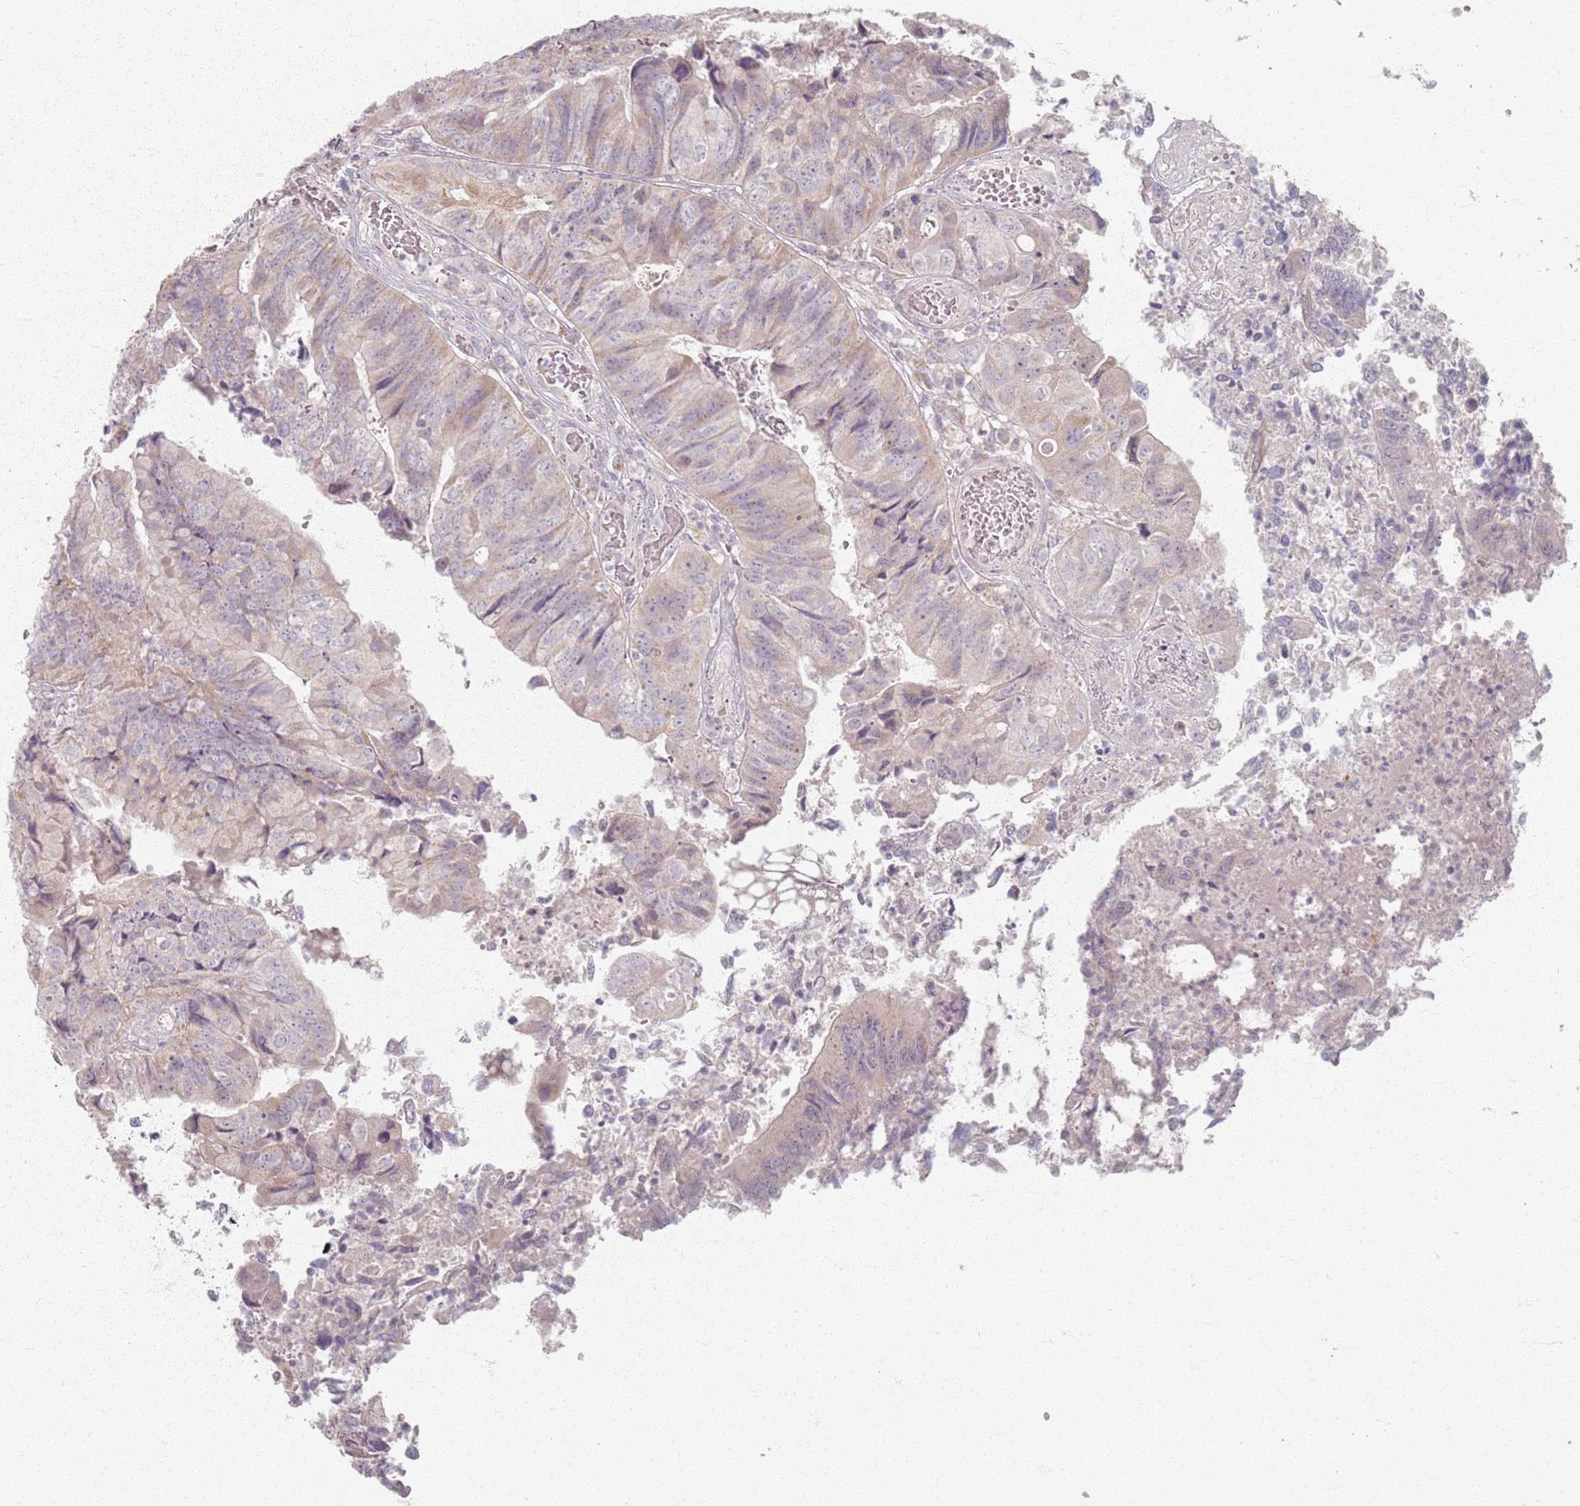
{"staining": {"intensity": "weak", "quantity": "25%-75%", "location": "cytoplasmic/membranous"}, "tissue": "colorectal cancer", "cell_type": "Tumor cells", "image_type": "cancer", "snomed": [{"axis": "morphology", "description": "Adenocarcinoma, NOS"}, {"axis": "topography", "description": "Colon"}], "caption": "Human colorectal cancer (adenocarcinoma) stained with a protein marker displays weak staining in tumor cells.", "gene": "PKD2L2", "patient": {"sex": "female", "age": 67}}